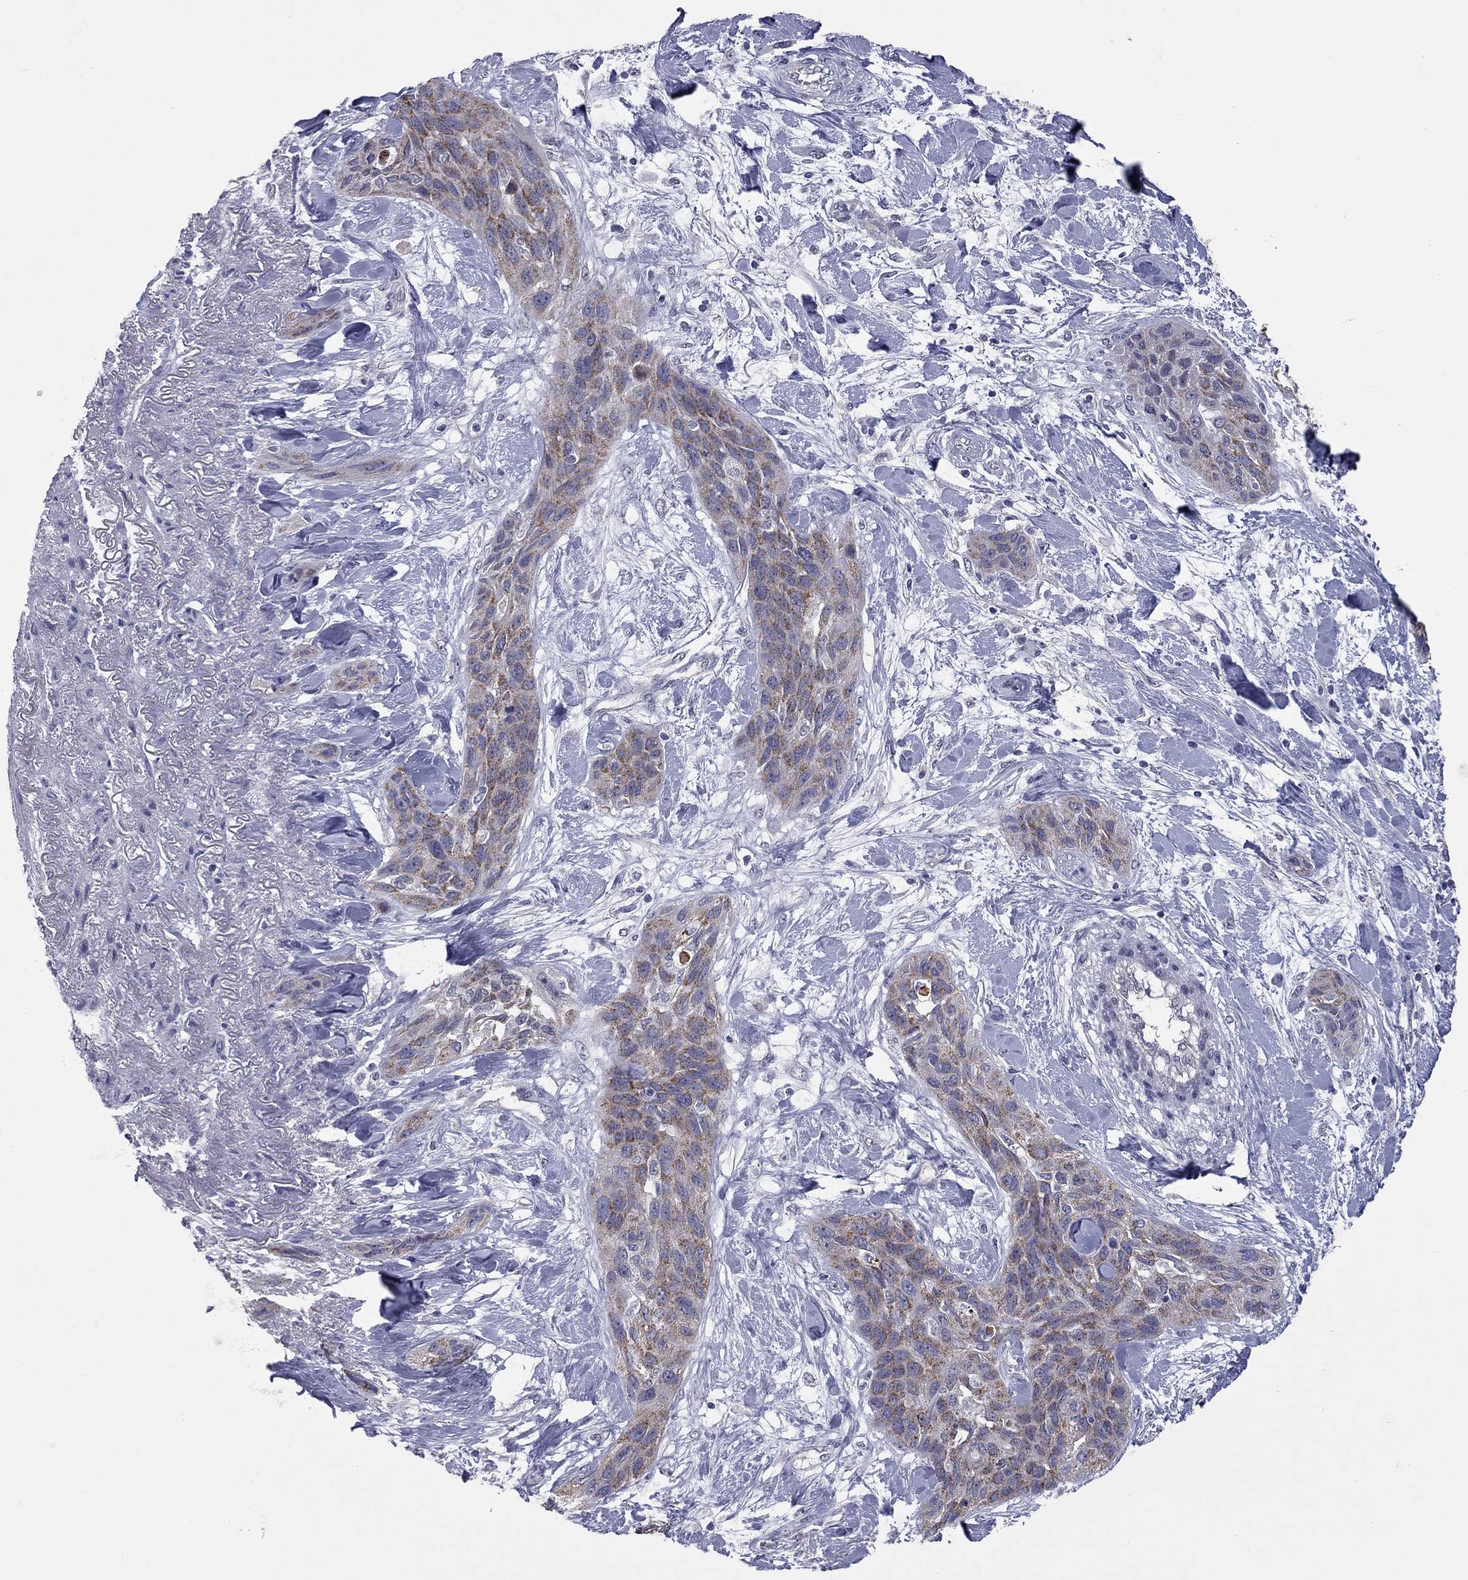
{"staining": {"intensity": "strong", "quantity": ">75%", "location": "cytoplasmic/membranous"}, "tissue": "lung cancer", "cell_type": "Tumor cells", "image_type": "cancer", "snomed": [{"axis": "morphology", "description": "Squamous cell carcinoma, NOS"}, {"axis": "topography", "description": "Lung"}], "caption": "Brown immunohistochemical staining in lung cancer (squamous cell carcinoma) shows strong cytoplasmic/membranous positivity in approximately >75% of tumor cells.", "gene": "SHOC2", "patient": {"sex": "female", "age": 70}}